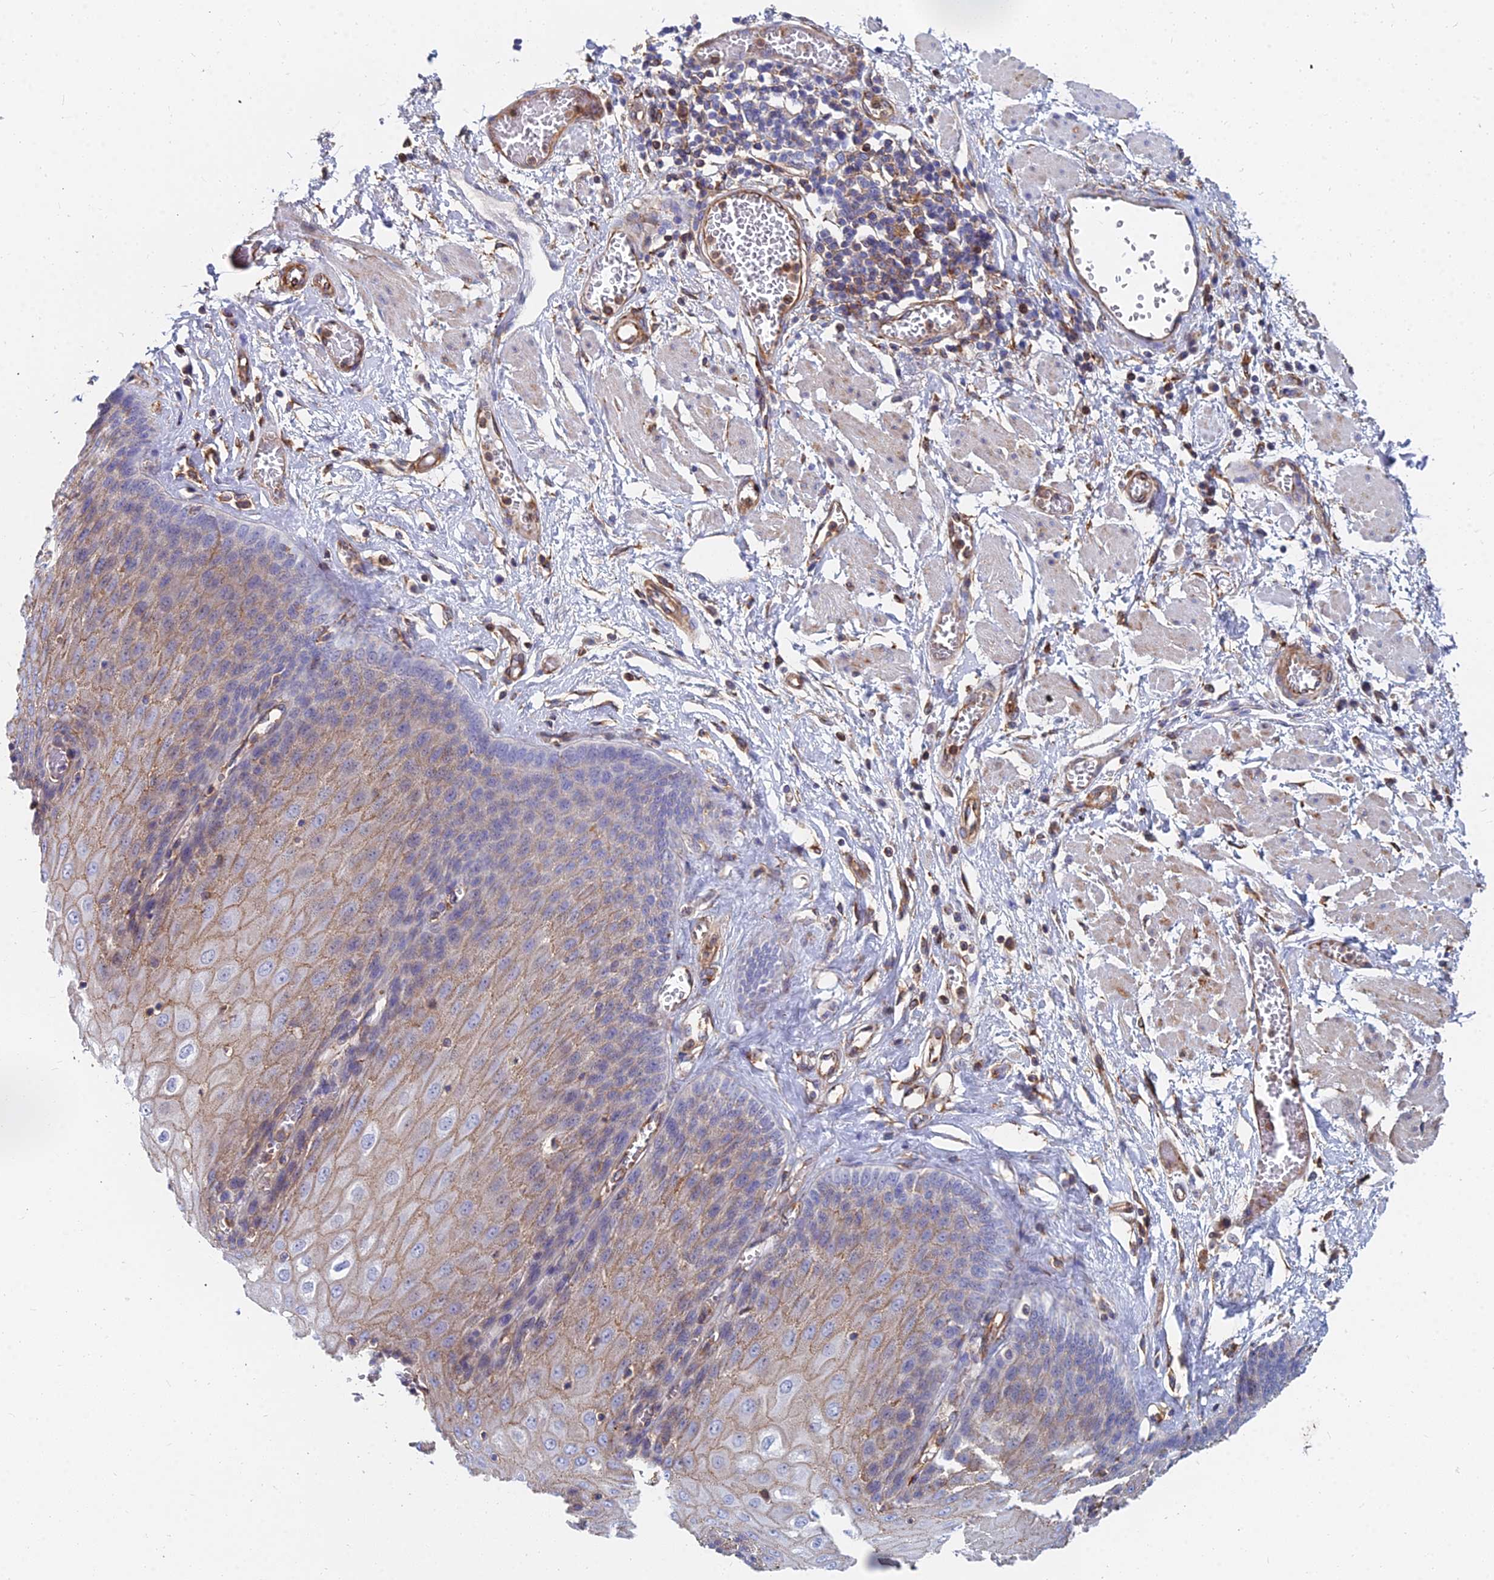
{"staining": {"intensity": "moderate", "quantity": "<25%", "location": "cytoplasmic/membranous"}, "tissue": "esophagus", "cell_type": "Squamous epithelial cells", "image_type": "normal", "snomed": [{"axis": "morphology", "description": "Normal tissue, NOS"}, {"axis": "topography", "description": "Esophagus"}], "caption": "Esophagus stained for a protein (brown) displays moderate cytoplasmic/membranous positive positivity in approximately <25% of squamous epithelial cells.", "gene": "FFAR3", "patient": {"sex": "male", "age": 60}}